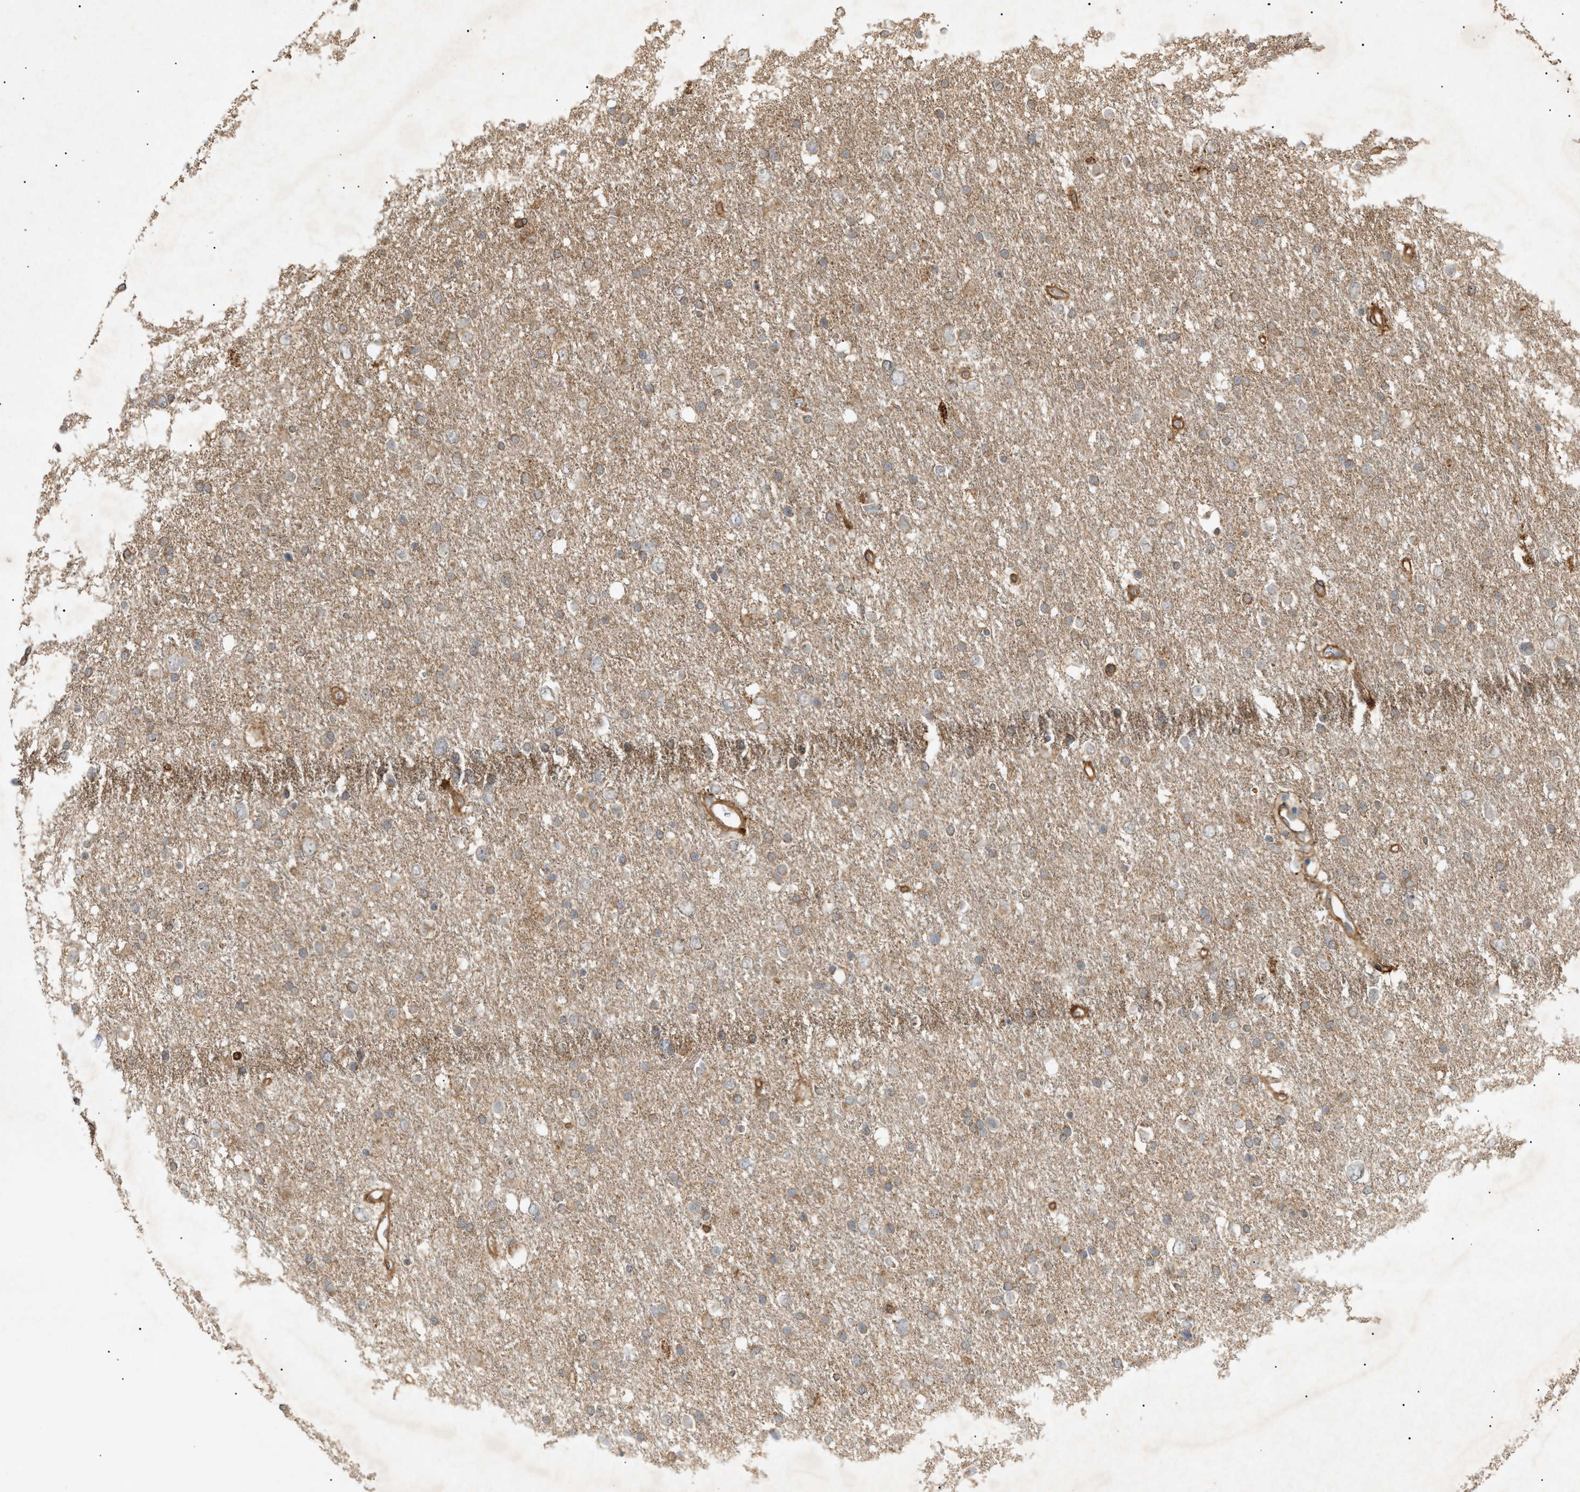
{"staining": {"intensity": "moderate", "quantity": "25%-75%", "location": "cytoplasmic/membranous"}, "tissue": "glioma", "cell_type": "Tumor cells", "image_type": "cancer", "snomed": [{"axis": "morphology", "description": "Glioma, malignant, Low grade"}, {"axis": "topography", "description": "Brain"}], "caption": "DAB (3,3'-diaminobenzidine) immunohistochemical staining of human glioma exhibits moderate cytoplasmic/membranous protein staining in about 25%-75% of tumor cells.", "gene": "MTCH1", "patient": {"sex": "female", "age": 37}}